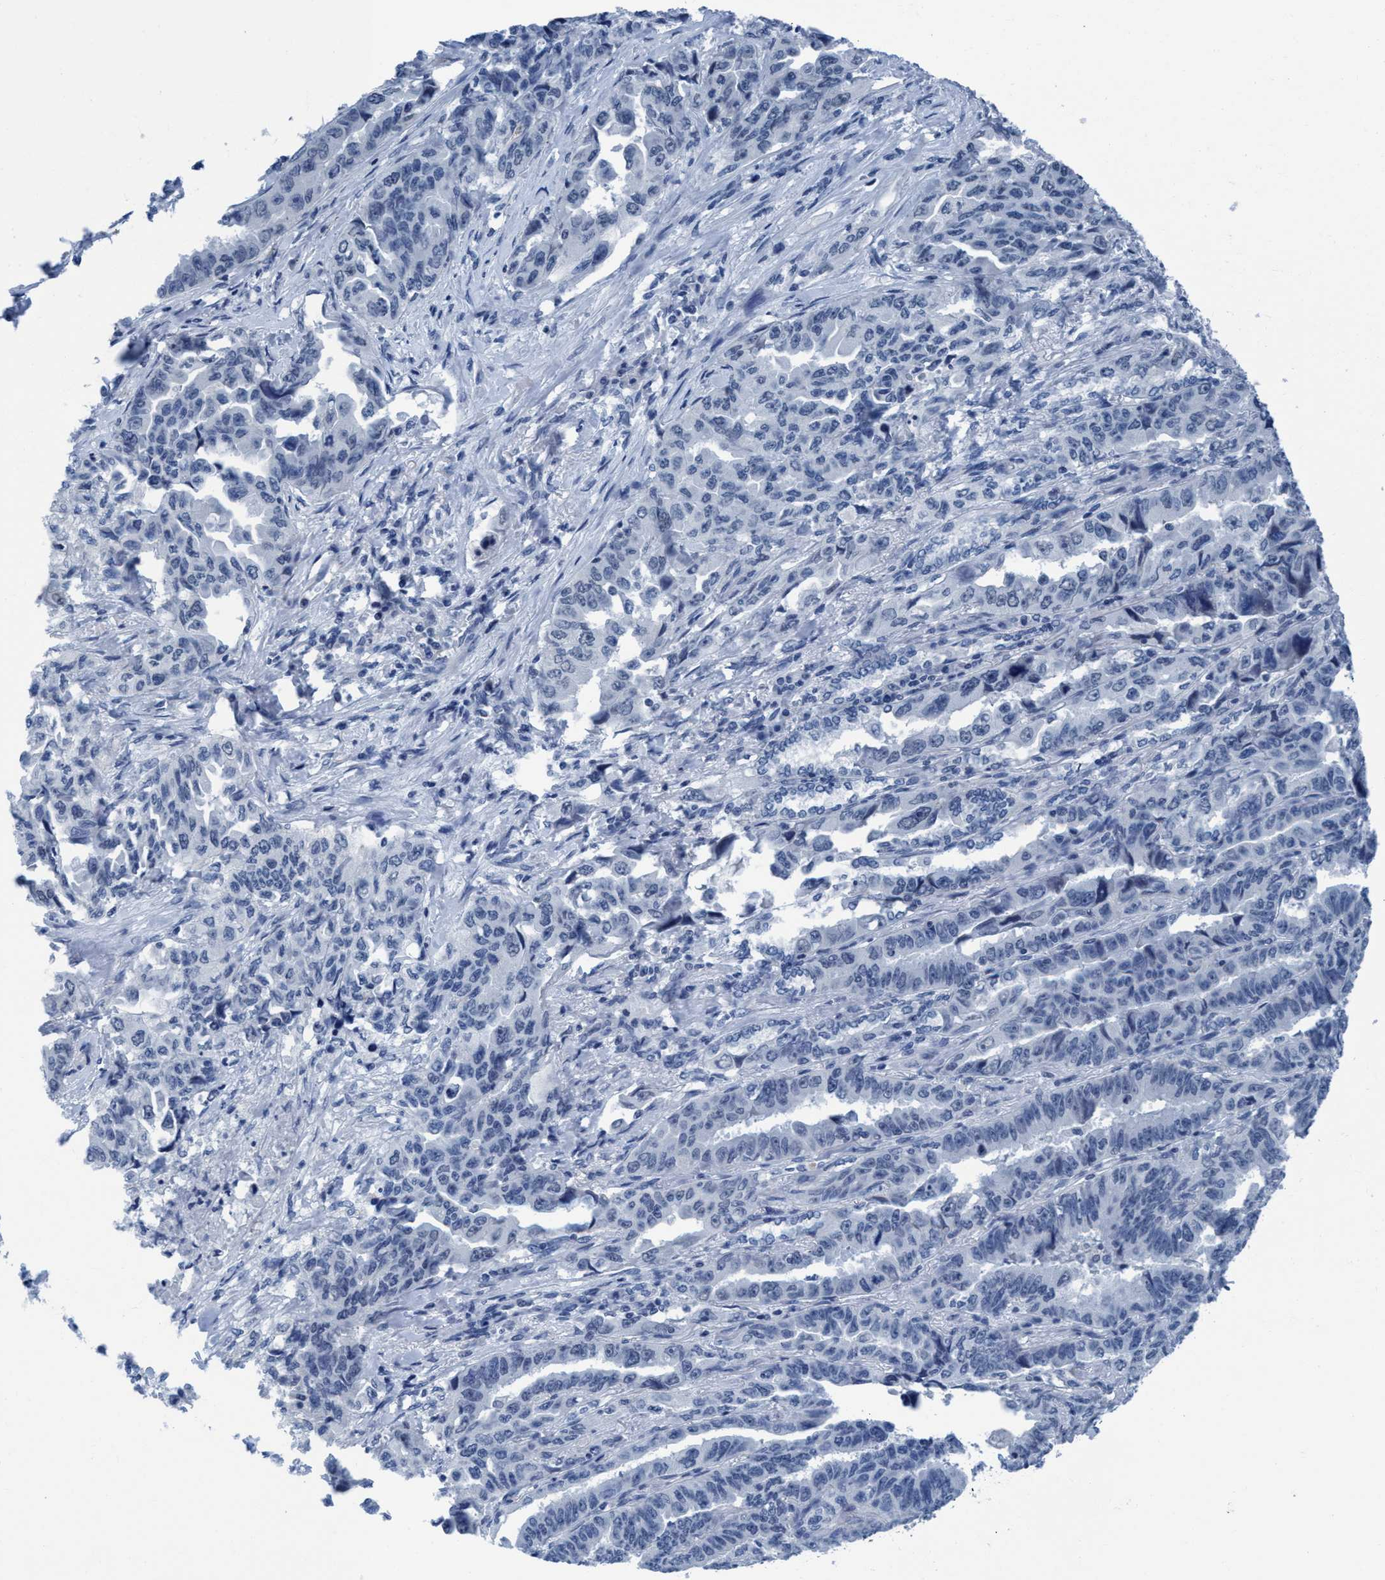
{"staining": {"intensity": "negative", "quantity": "none", "location": "none"}, "tissue": "lung cancer", "cell_type": "Tumor cells", "image_type": "cancer", "snomed": [{"axis": "morphology", "description": "Adenocarcinoma, NOS"}, {"axis": "topography", "description": "Lung"}], "caption": "Immunohistochemical staining of lung cancer (adenocarcinoma) shows no significant positivity in tumor cells.", "gene": "DNAI1", "patient": {"sex": "female", "age": 51}}